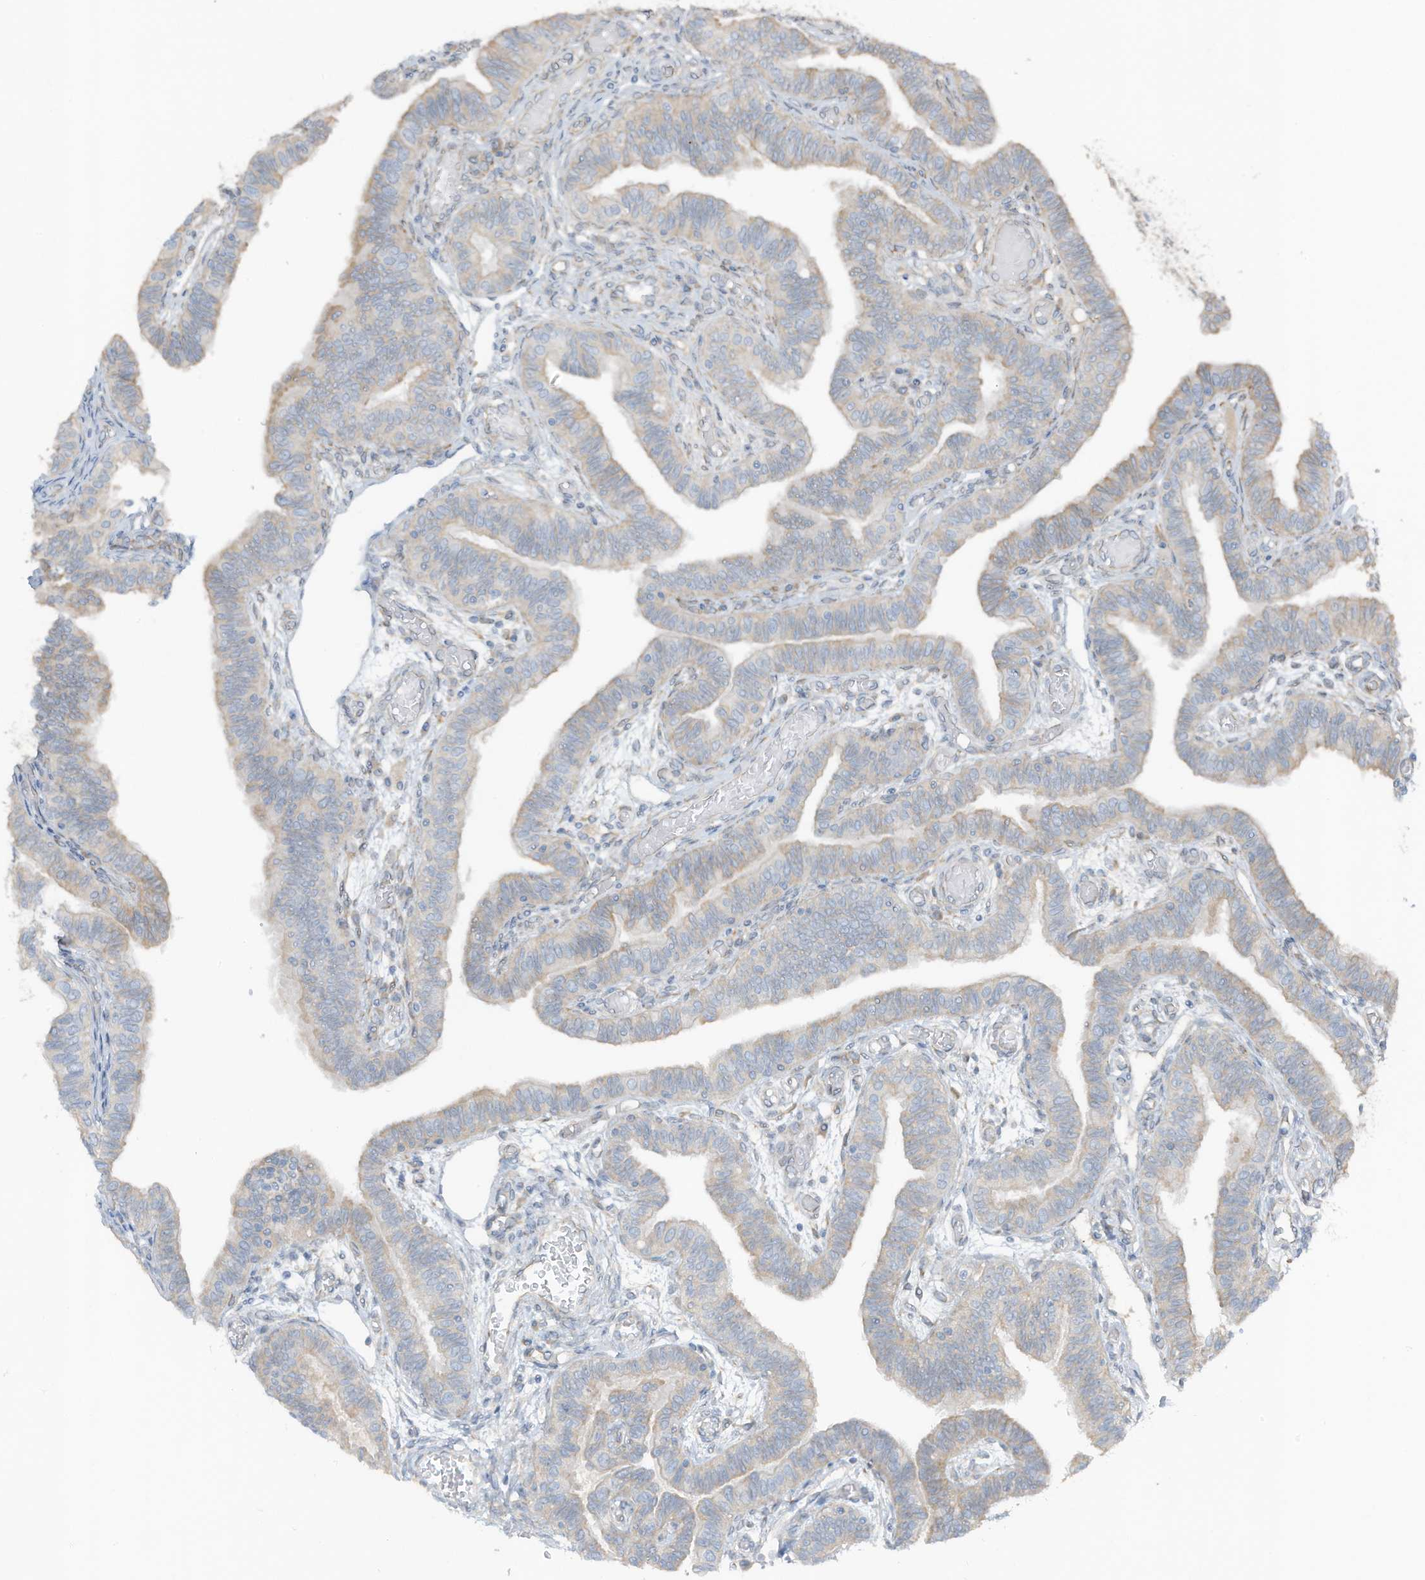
{"staining": {"intensity": "negative", "quantity": "none", "location": "none"}, "tissue": "fallopian tube", "cell_type": "Glandular cells", "image_type": "normal", "snomed": [{"axis": "morphology", "description": "Normal tissue, NOS"}, {"axis": "topography", "description": "Fallopian tube"}], "caption": "Immunohistochemistry of unremarkable fallopian tube shows no staining in glandular cells.", "gene": "ARHGEF33", "patient": {"sex": "female", "age": 39}}